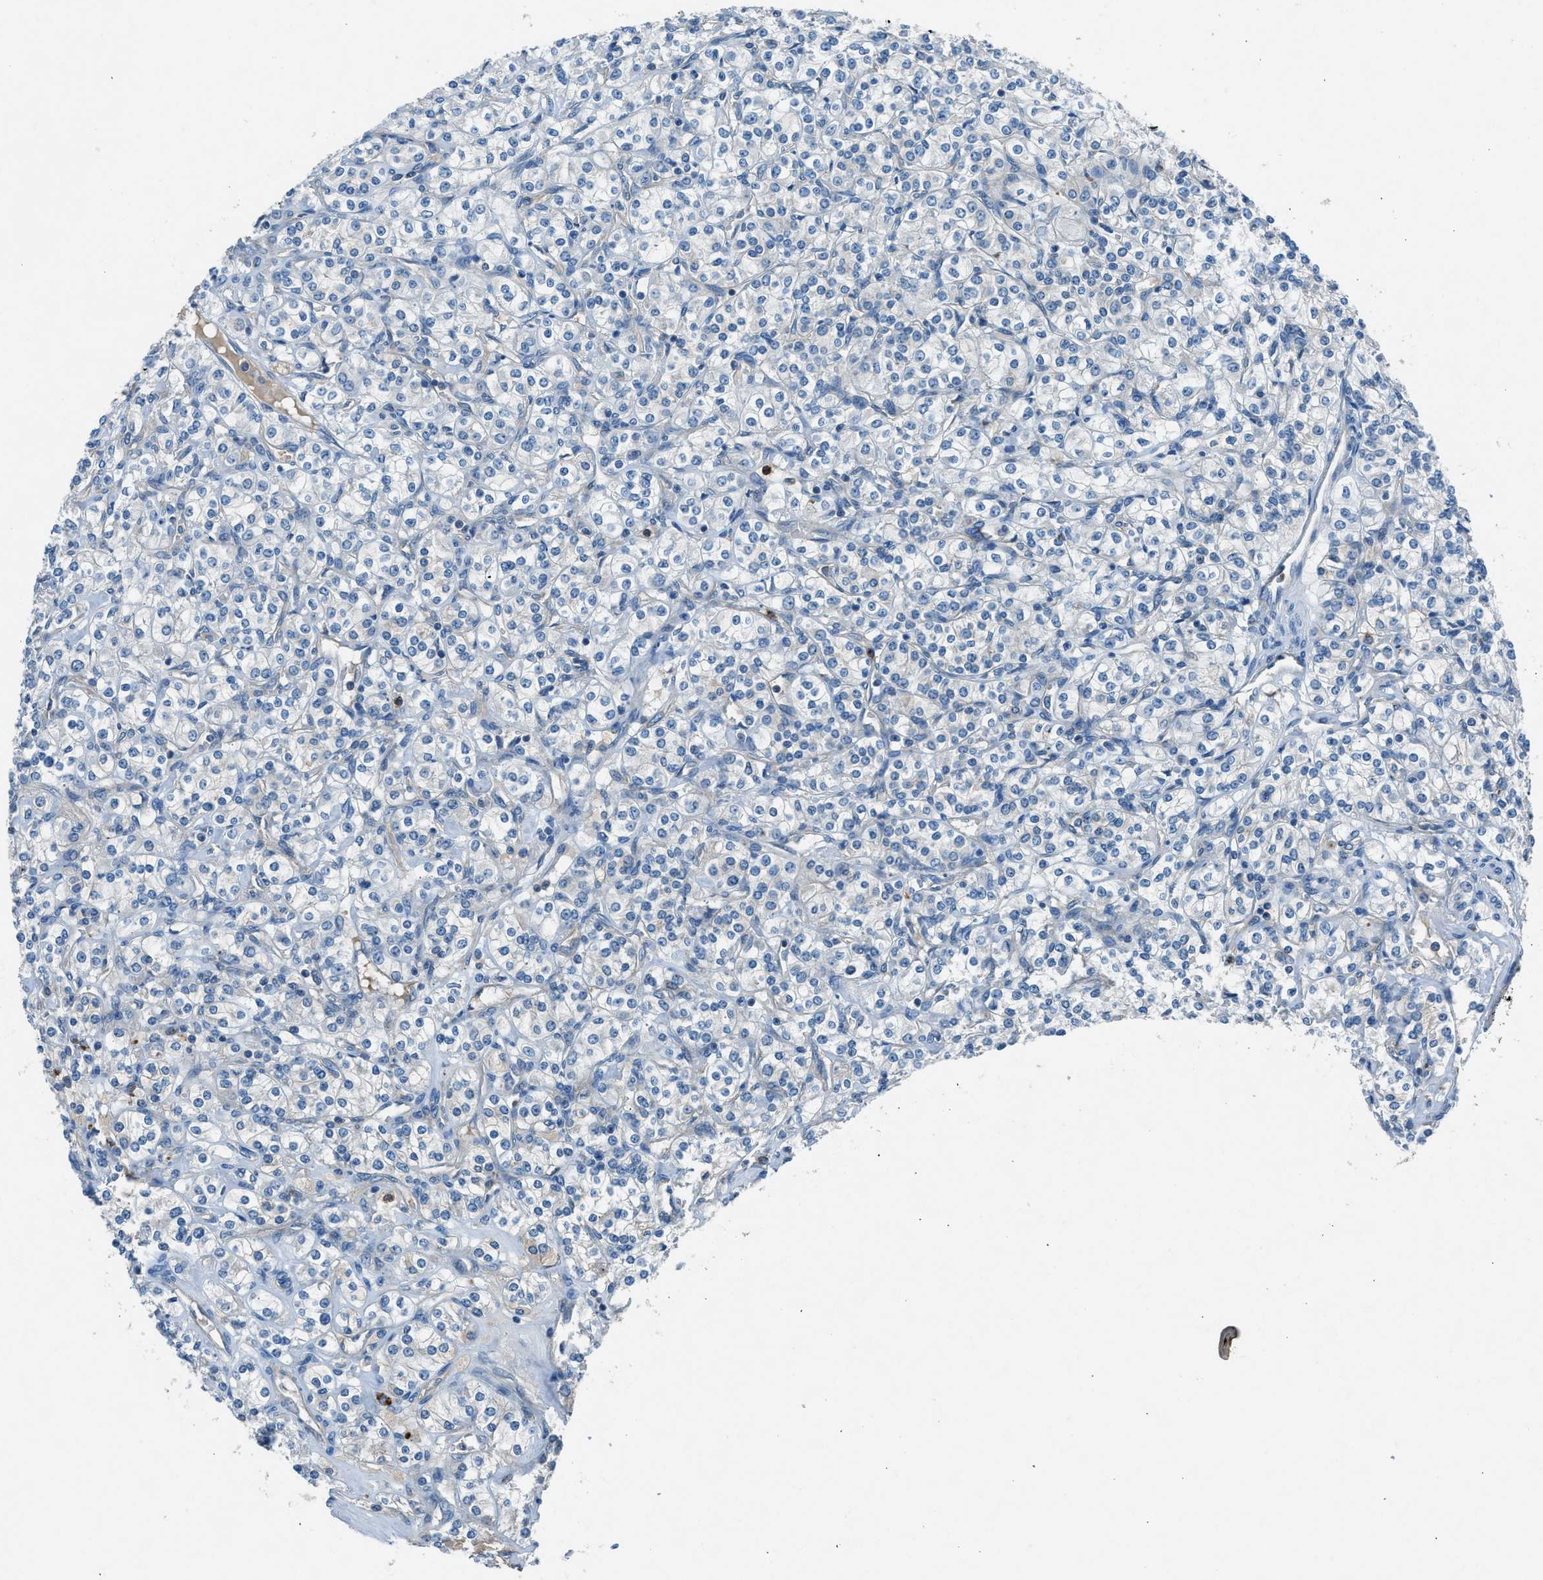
{"staining": {"intensity": "negative", "quantity": "none", "location": "none"}, "tissue": "renal cancer", "cell_type": "Tumor cells", "image_type": "cancer", "snomed": [{"axis": "morphology", "description": "Adenocarcinoma, NOS"}, {"axis": "topography", "description": "Kidney"}], "caption": "Tumor cells show no significant staining in renal cancer (adenocarcinoma). (Brightfield microscopy of DAB immunohistochemistry (IHC) at high magnification).", "gene": "BMP1", "patient": {"sex": "male", "age": 77}}